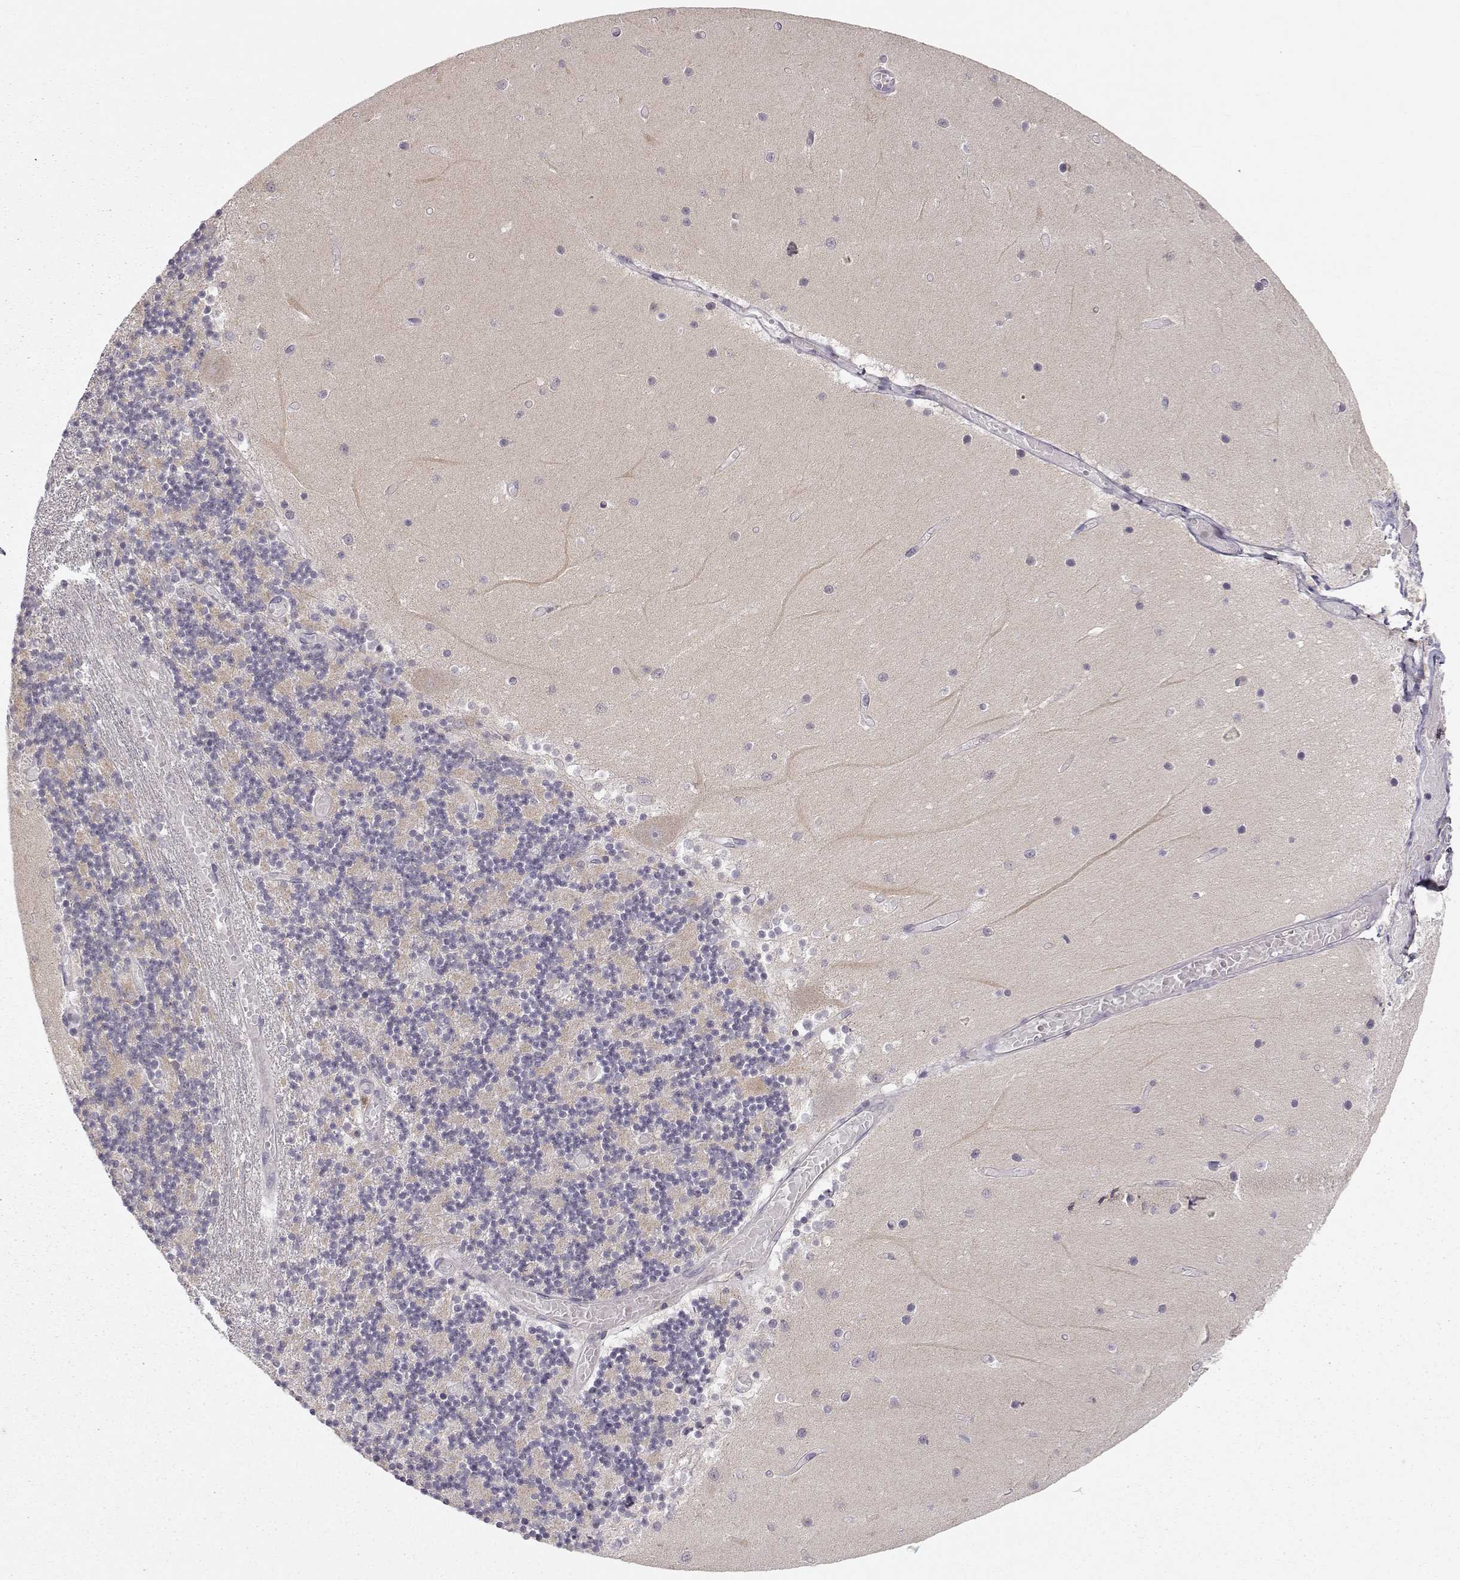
{"staining": {"intensity": "weak", "quantity": ">75%", "location": "cytoplasmic/membranous"}, "tissue": "cerebellum", "cell_type": "Cells in granular layer", "image_type": "normal", "snomed": [{"axis": "morphology", "description": "Normal tissue, NOS"}, {"axis": "topography", "description": "Cerebellum"}], "caption": "Cerebellum was stained to show a protein in brown. There is low levels of weak cytoplasmic/membranous expression in approximately >75% of cells in granular layer. Nuclei are stained in blue.", "gene": "ARHGAP8", "patient": {"sex": "female", "age": 28}}